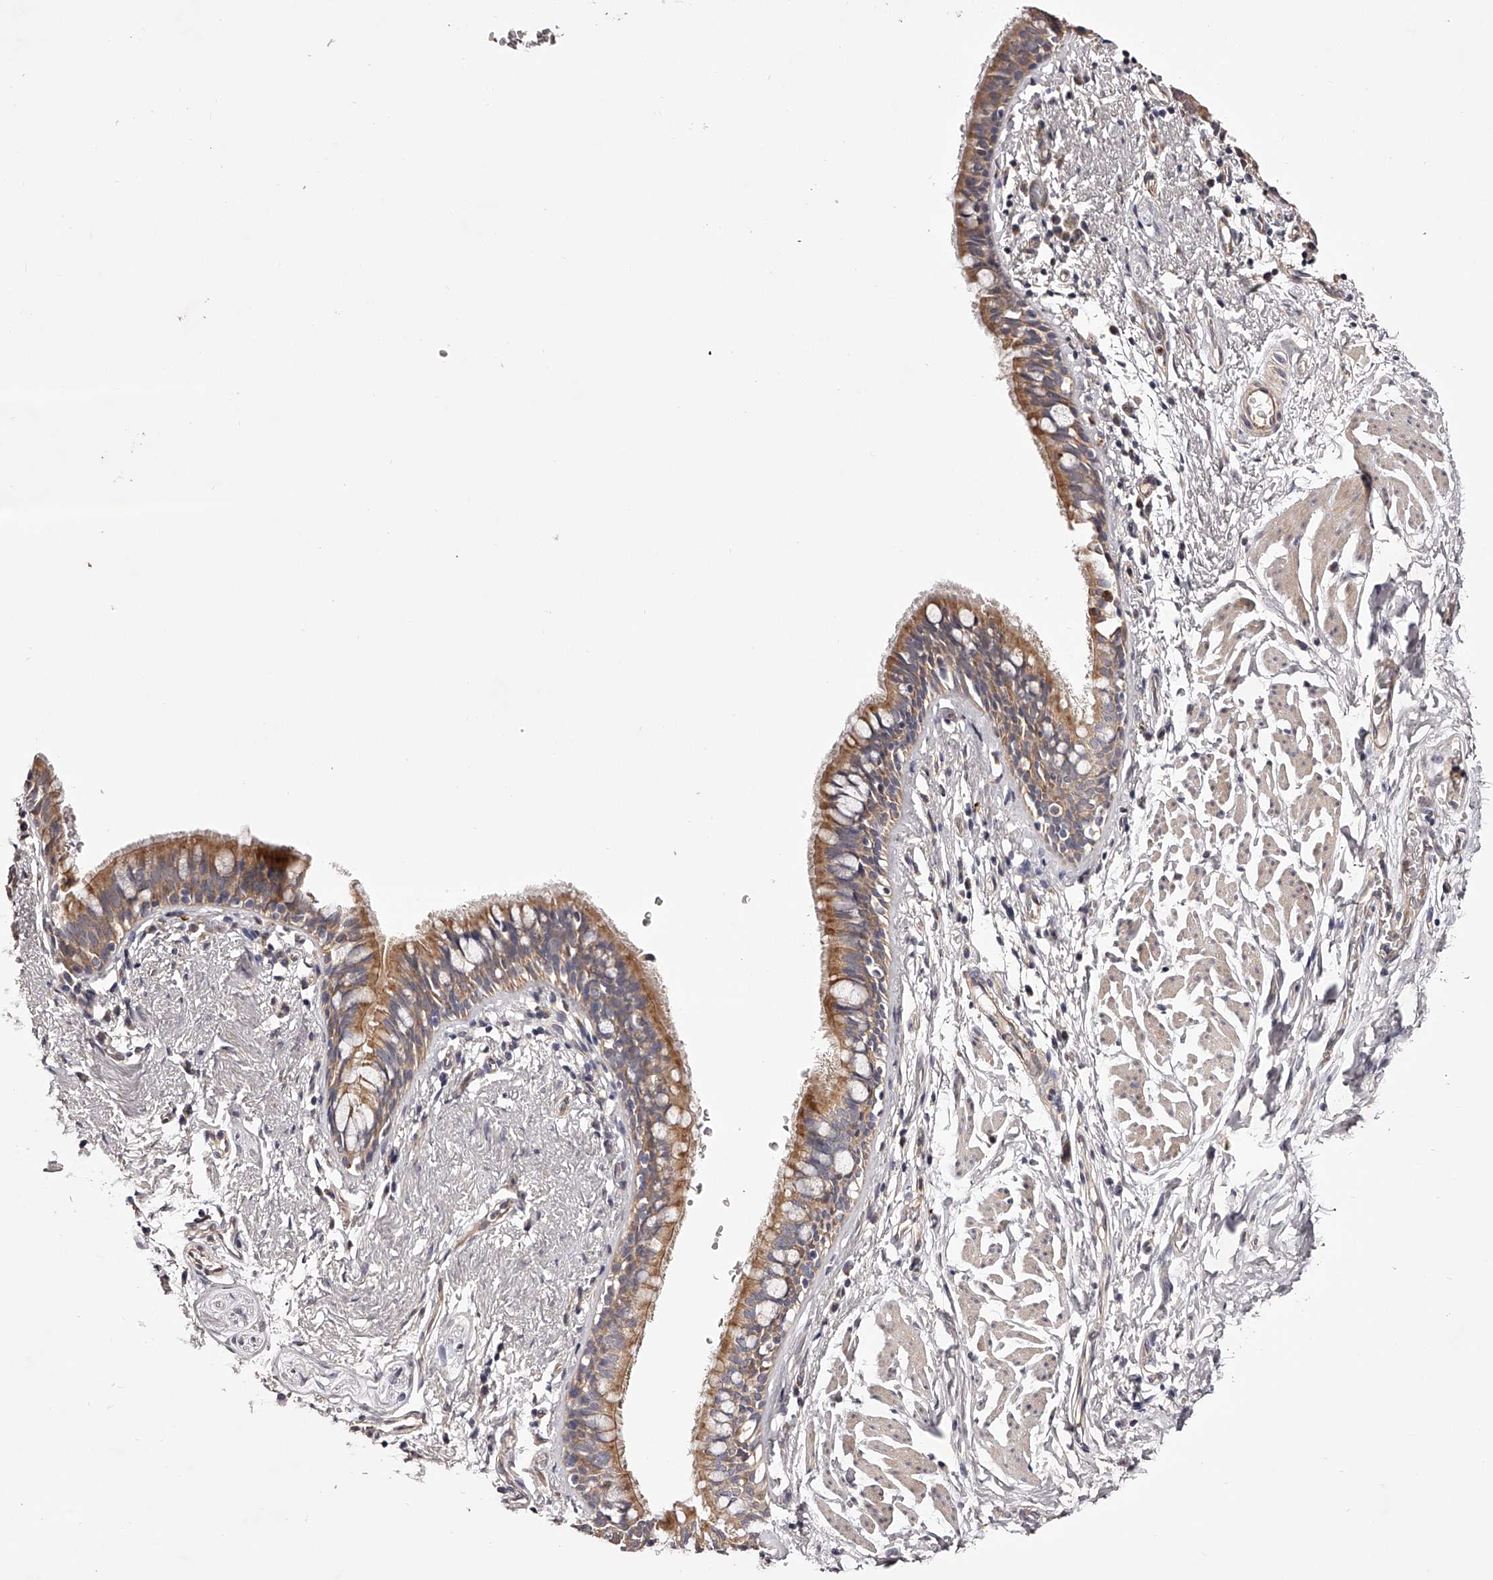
{"staining": {"intensity": "moderate", "quantity": ">75%", "location": "cytoplasmic/membranous"}, "tissue": "bronchus", "cell_type": "Respiratory epithelial cells", "image_type": "normal", "snomed": [{"axis": "morphology", "description": "Normal tissue, NOS"}, {"axis": "topography", "description": "Cartilage tissue"}, {"axis": "topography", "description": "Bronchus"}], "caption": "This micrograph shows immunohistochemistry staining of normal human bronchus, with medium moderate cytoplasmic/membranous expression in about >75% of respiratory epithelial cells.", "gene": "ODF2L", "patient": {"sex": "female", "age": 36}}